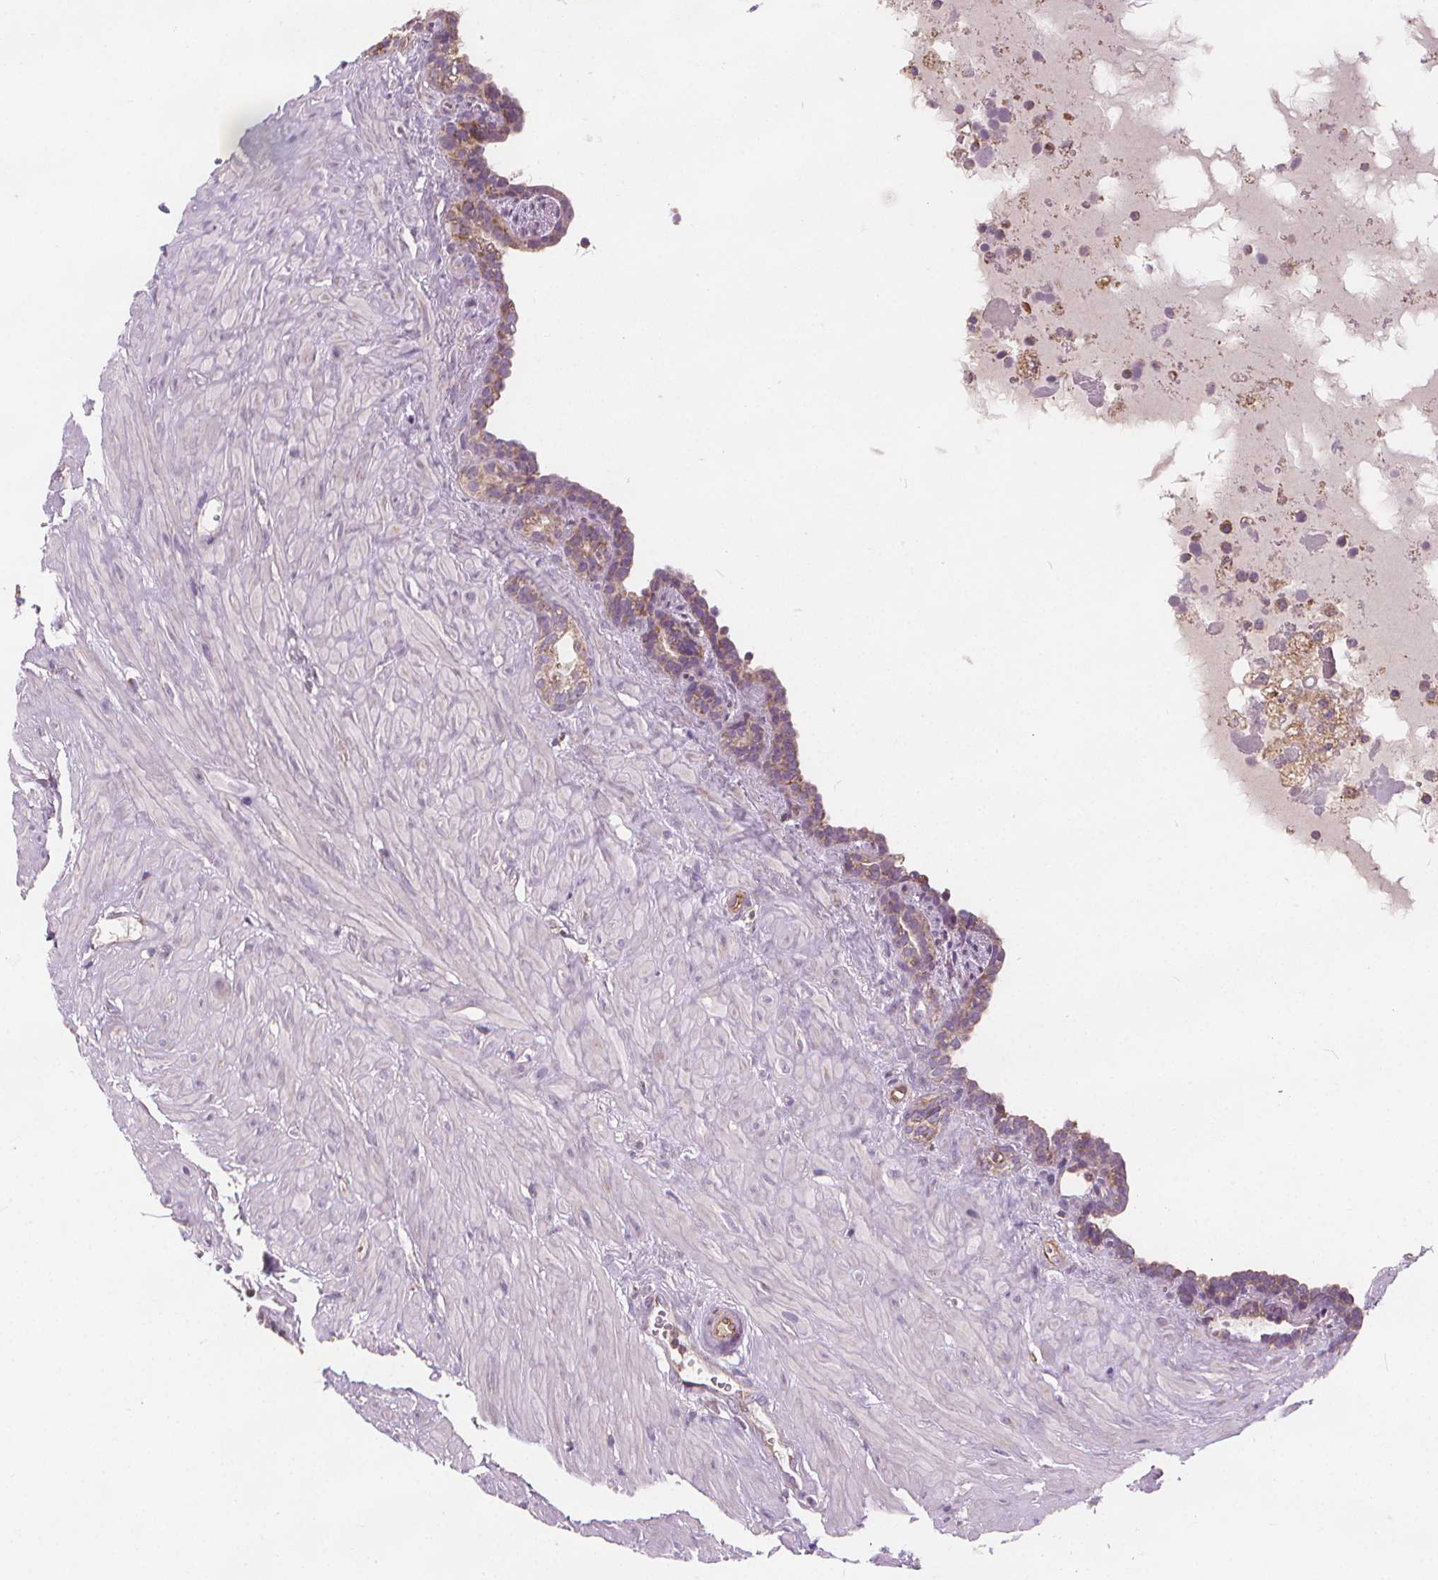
{"staining": {"intensity": "weak", "quantity": "25%-75%", "location": "cytoplasmic/membranous"}, "tissue": "seminal vesicle", "cell_type": "Glandular cells", "image_type": "normal", "snomed": [{"axis": "morphology", "description": "Normal tissue, NOS"}, {"axis": "topography", "description": "Seminal veicle"}], "caption": "Immunohistochemical staining of unremarkable human seminal vesicle exhibits weak cytoplasmic/membranous protein positivity in approximately 25%-75% of glandular cells.", "gene": "RAB20", "patient": {"sex": "male", "age": 76}}